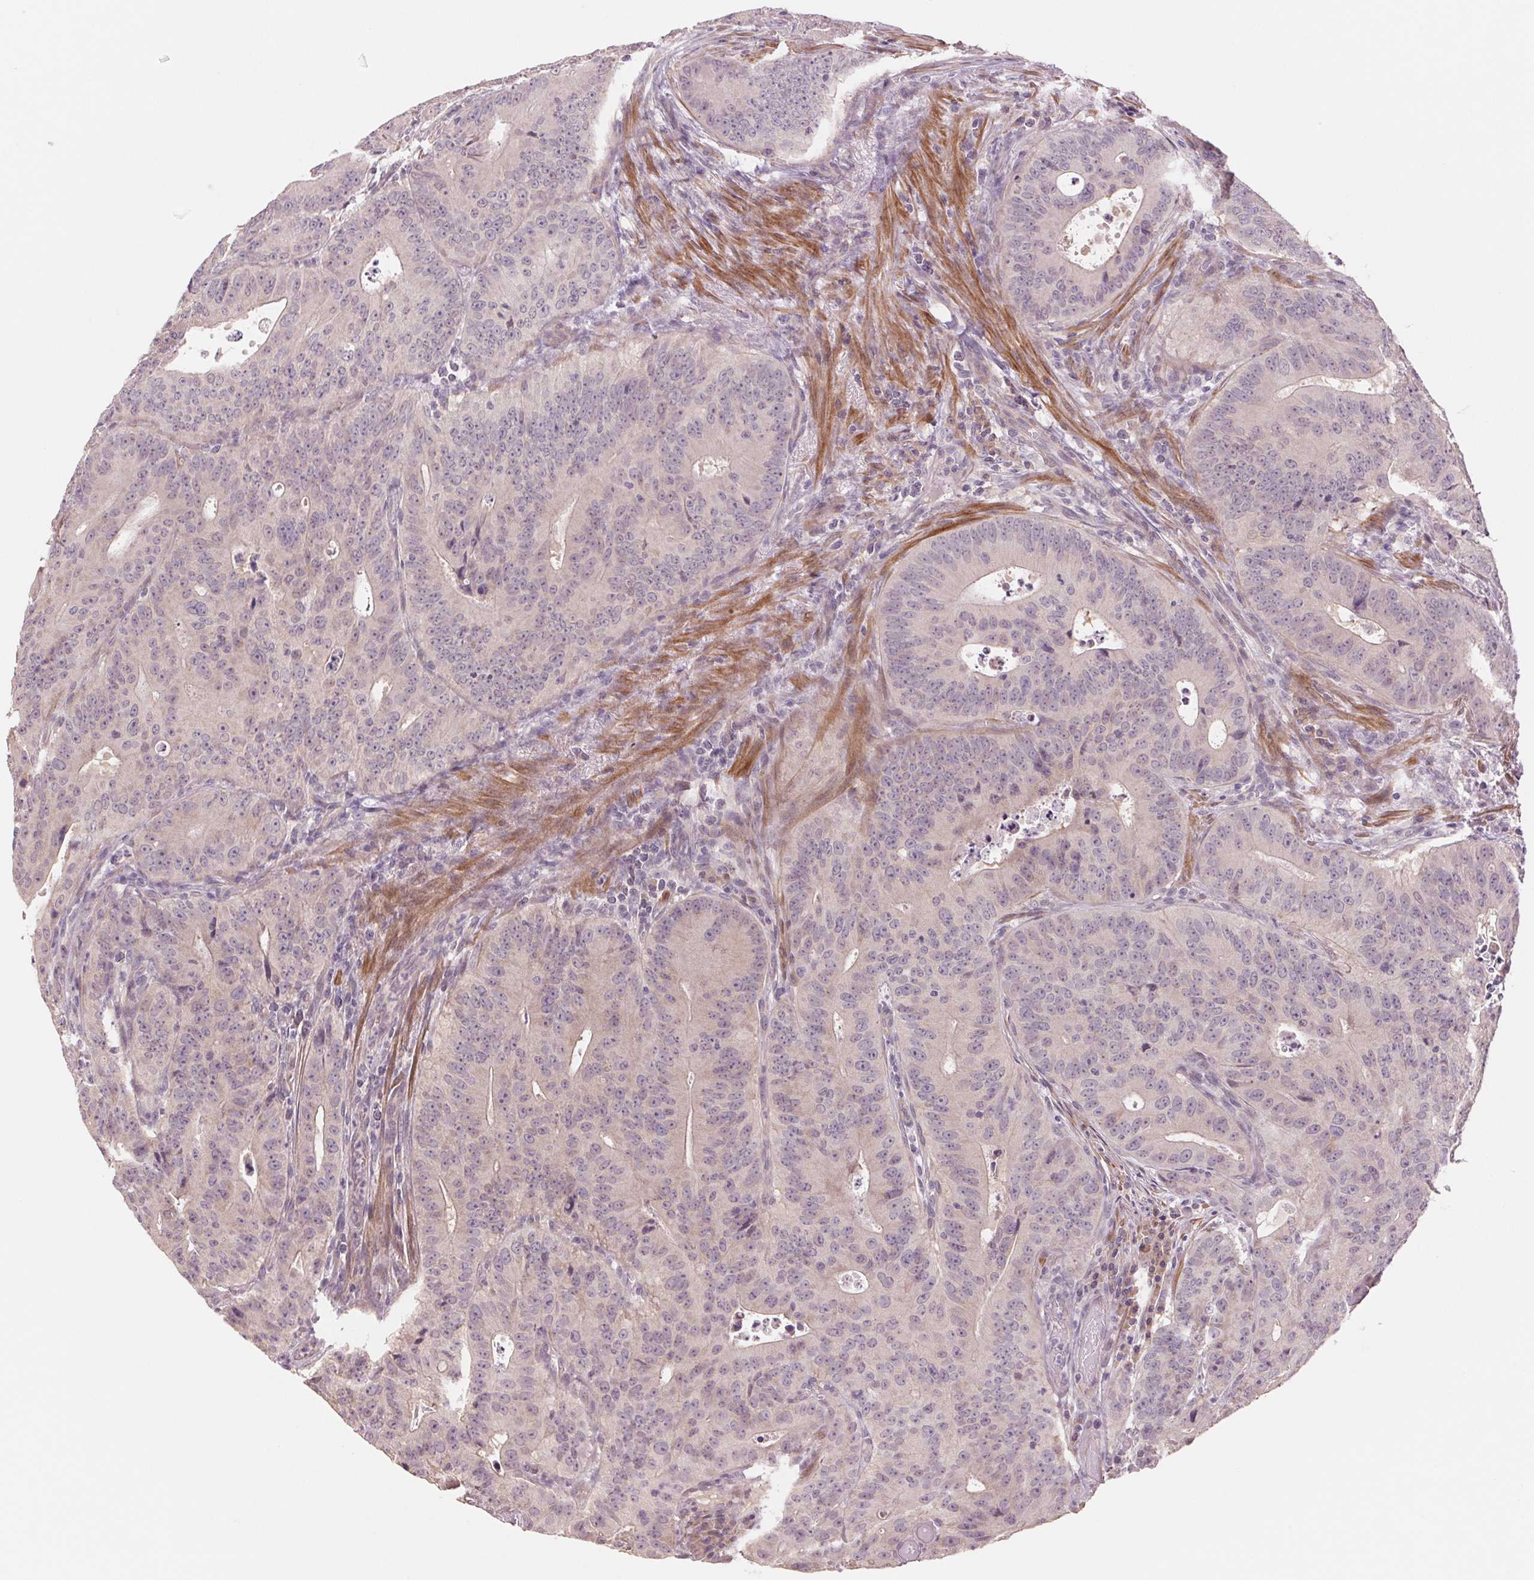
{"staining": {"intensity": "negative", "quantity": "none", "location": "none"}, "tissue": "colorectal cancer", "cell_type": "Tumor cells", "image_type": "cancer", "snomed": [{"axis": "morphology", "description": "Adenocarcinoma, NOS"}, {"axis": "topography", "description": "Colon"}], "caption": "Immunohistochemistry photomicrograph of neoplastic tissue: adenocarcinoma (colorectal) stained with DAB displays no significant protein expression in tumor cells. (Brightfield microscopy of DAB IHC at high magnification).", "gene": "PPIA", "patient": {"sex": "male", "age": 62}}